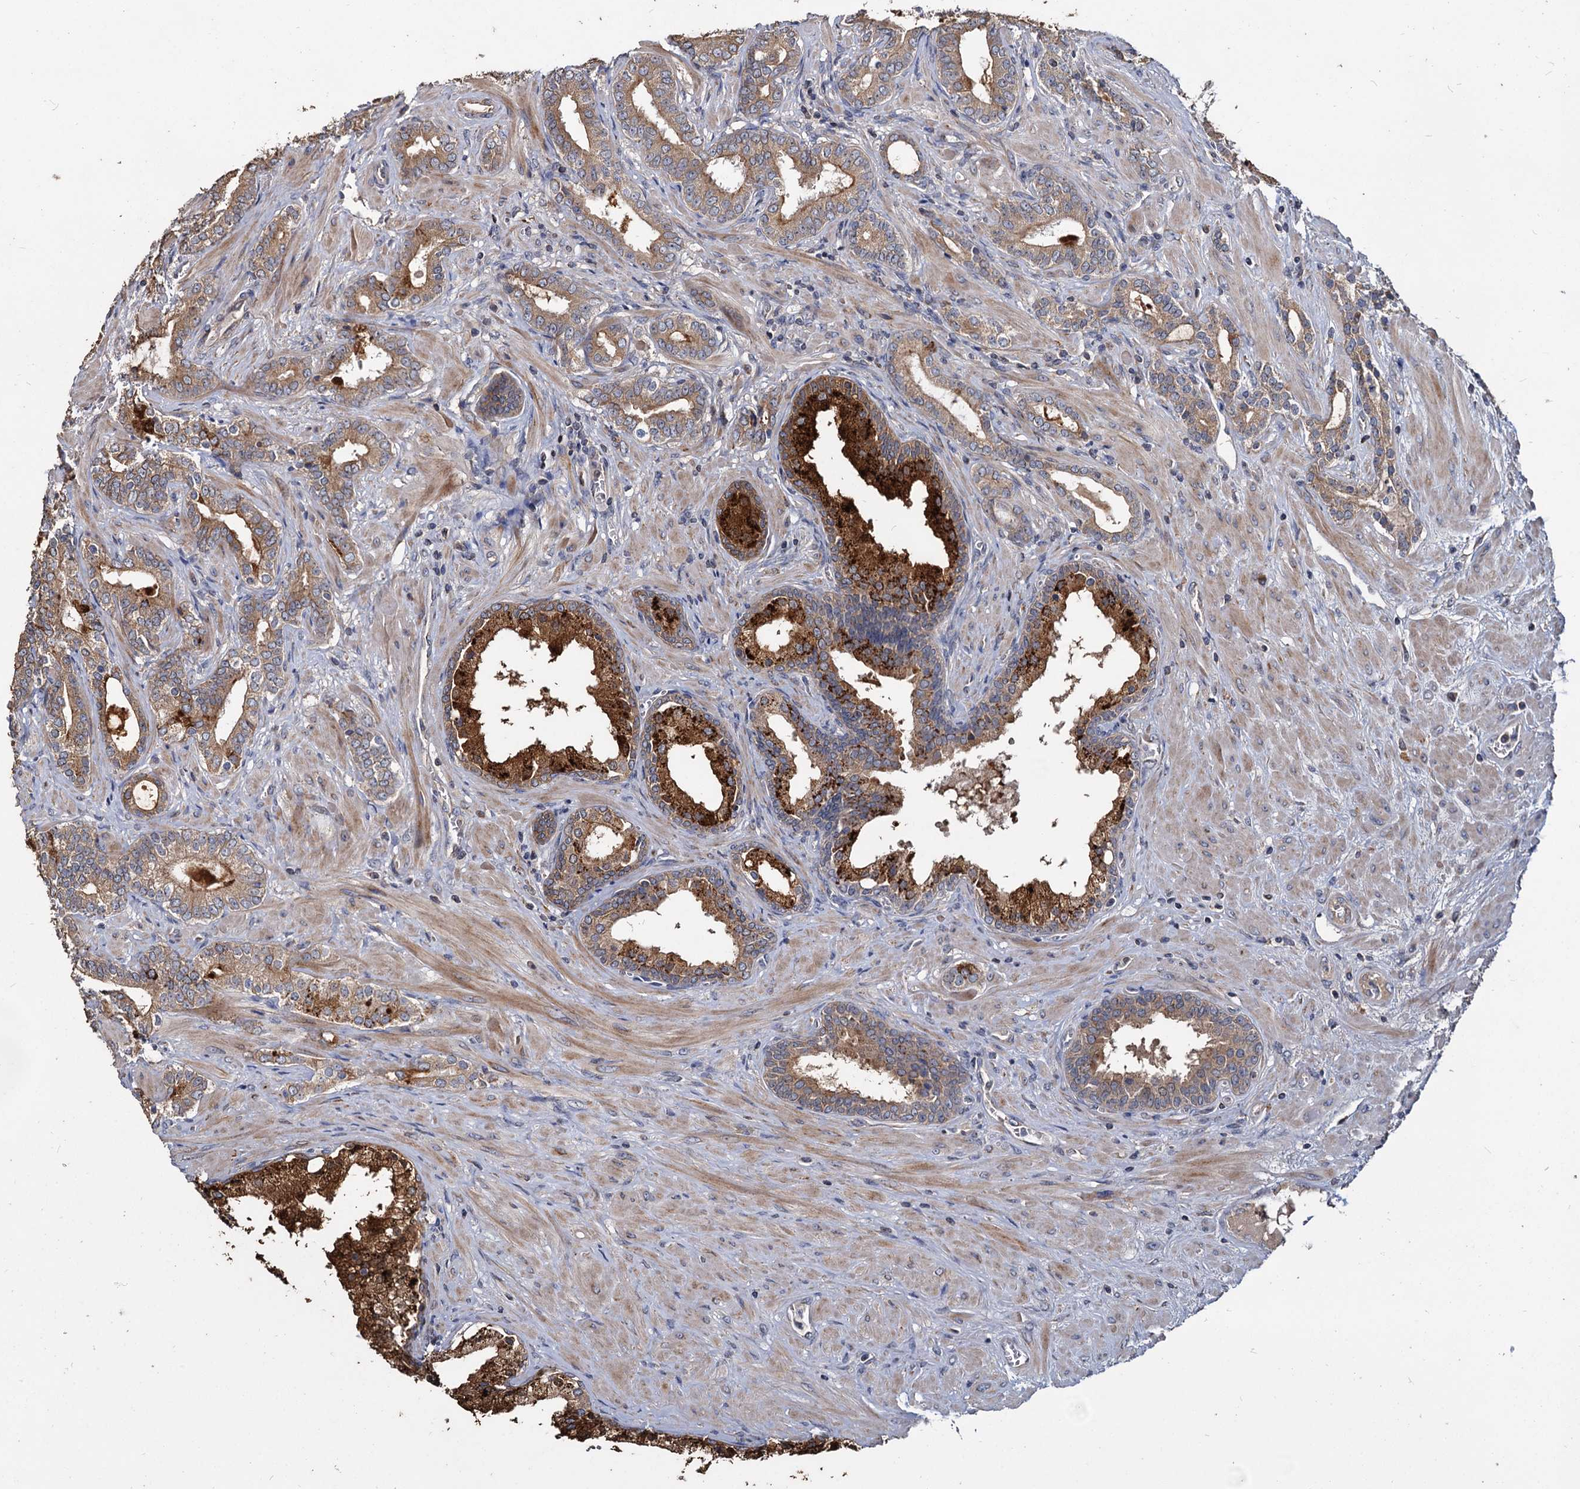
{"staining": {"intensity": "strong", "quantity": "<25%", "location": "cytoplasmic/membranous"}, "tissue": "prostate cancer", "cell_type": "Tumor cells", "image_type": "cancer", "snomed": [{"axis": "morphology", "description": "Adenocarcinoma, High grade"}, {"axis": "topography", "description": "Prostate"}], "caption": "A brown stain highlights strong cytoplasmic/membranous staining of a protein in human prostate adenocarcinoma (high-grade) tumor cells.", "gene": "DEPDC4", "patient": {"sex": "male", "age": 64}}